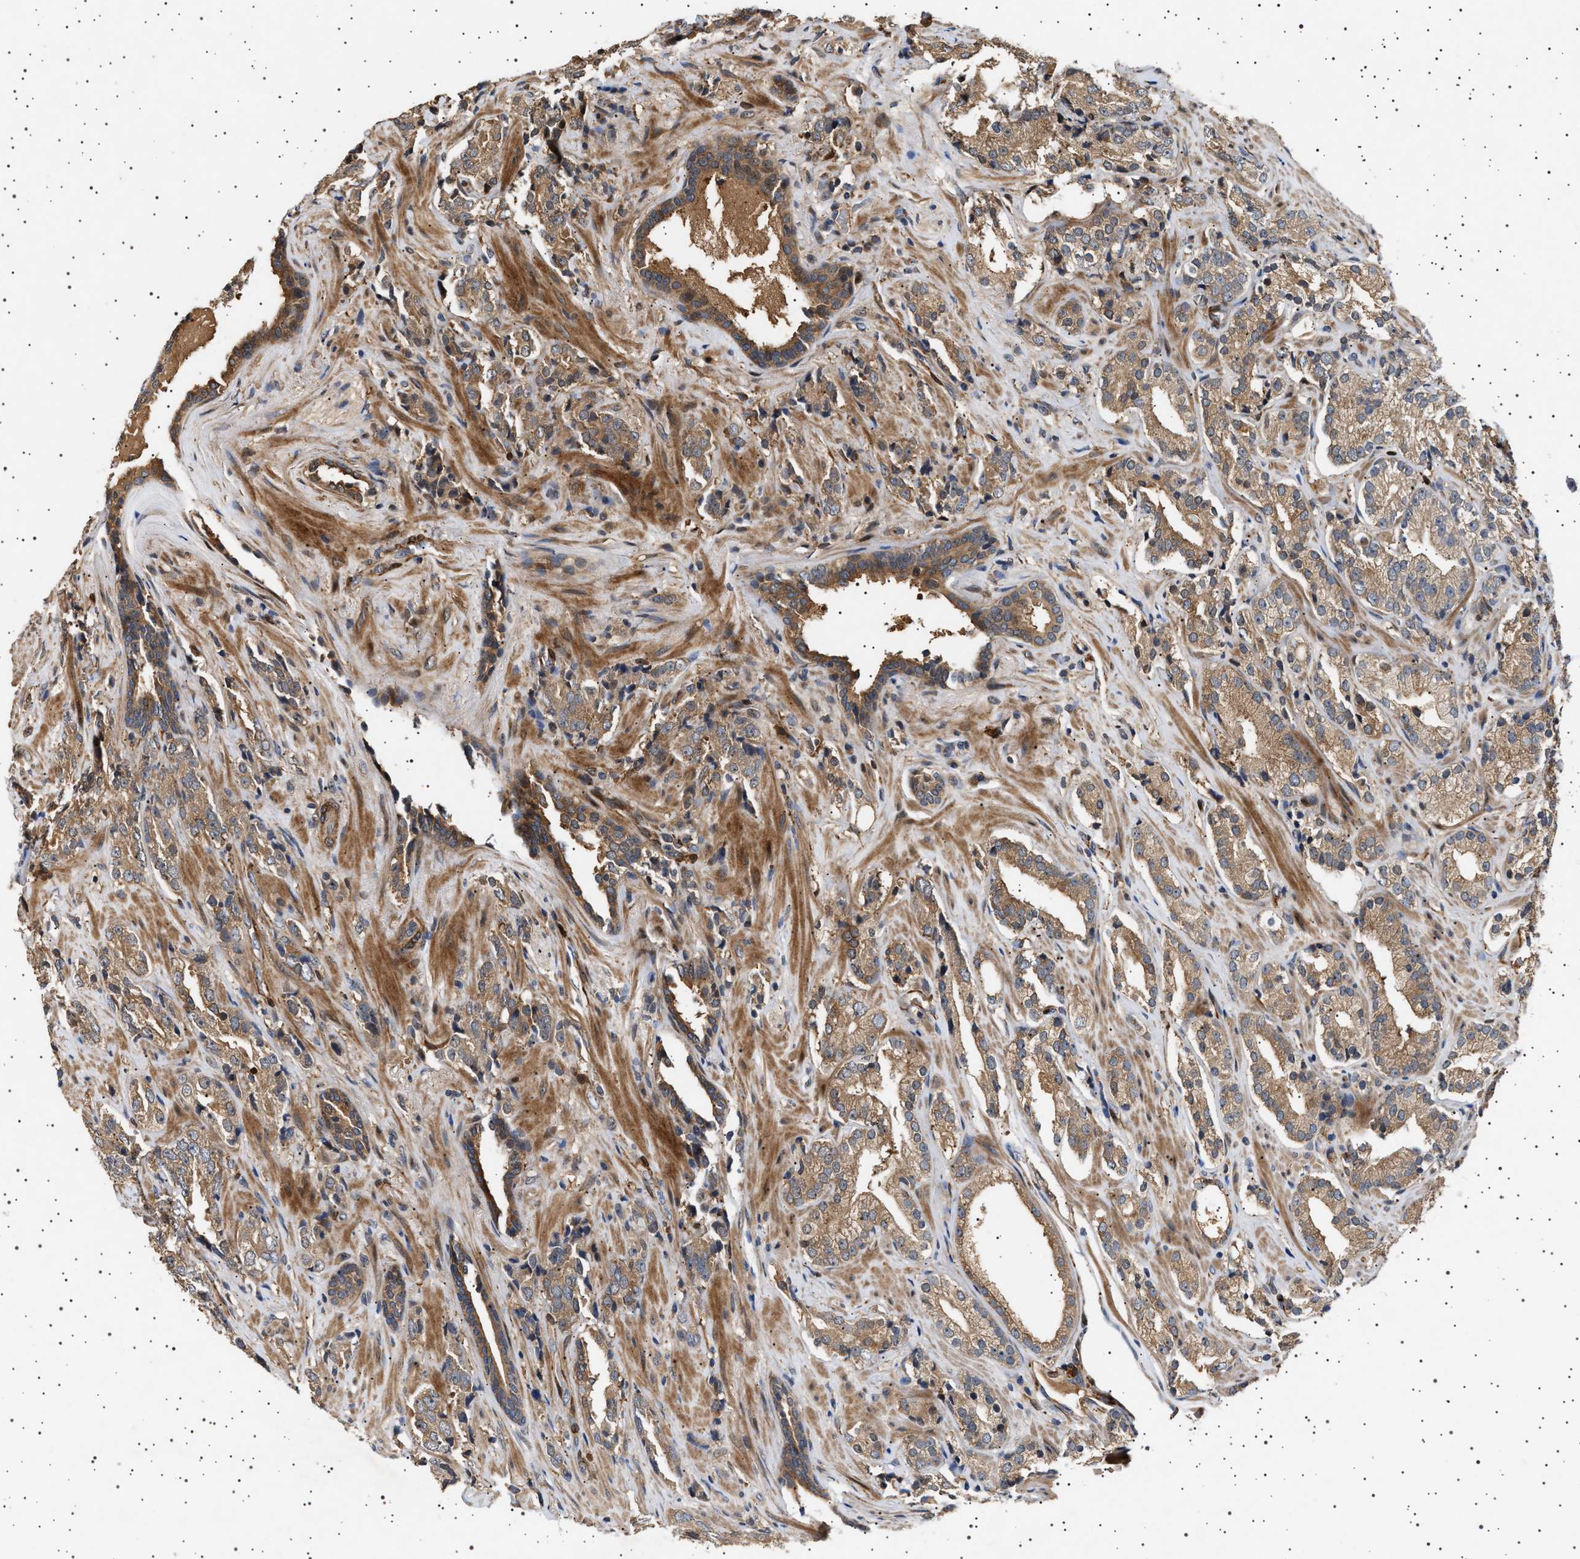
{"staining": {"intensity": "moderate", "quantity": ">75%", "location": "cytoplasmic/membranous"}, "tissue": "prostate cancer", "cell_type": "Tumor cells", "image_type": "cancer", "snomed": [{"axis": "morphology", "description": "Adenocarcinoma, High grade"}, {"axis": "topography", "description": "Prostate"}], "caption": "Moderate cytoplasmic/membranous protein expression is present in about >75% of tumor cells in prostate high-grade adenocarcinoma.", "gene": "GUCY1B1", "patient": {"sex": "male", "age": 71}}